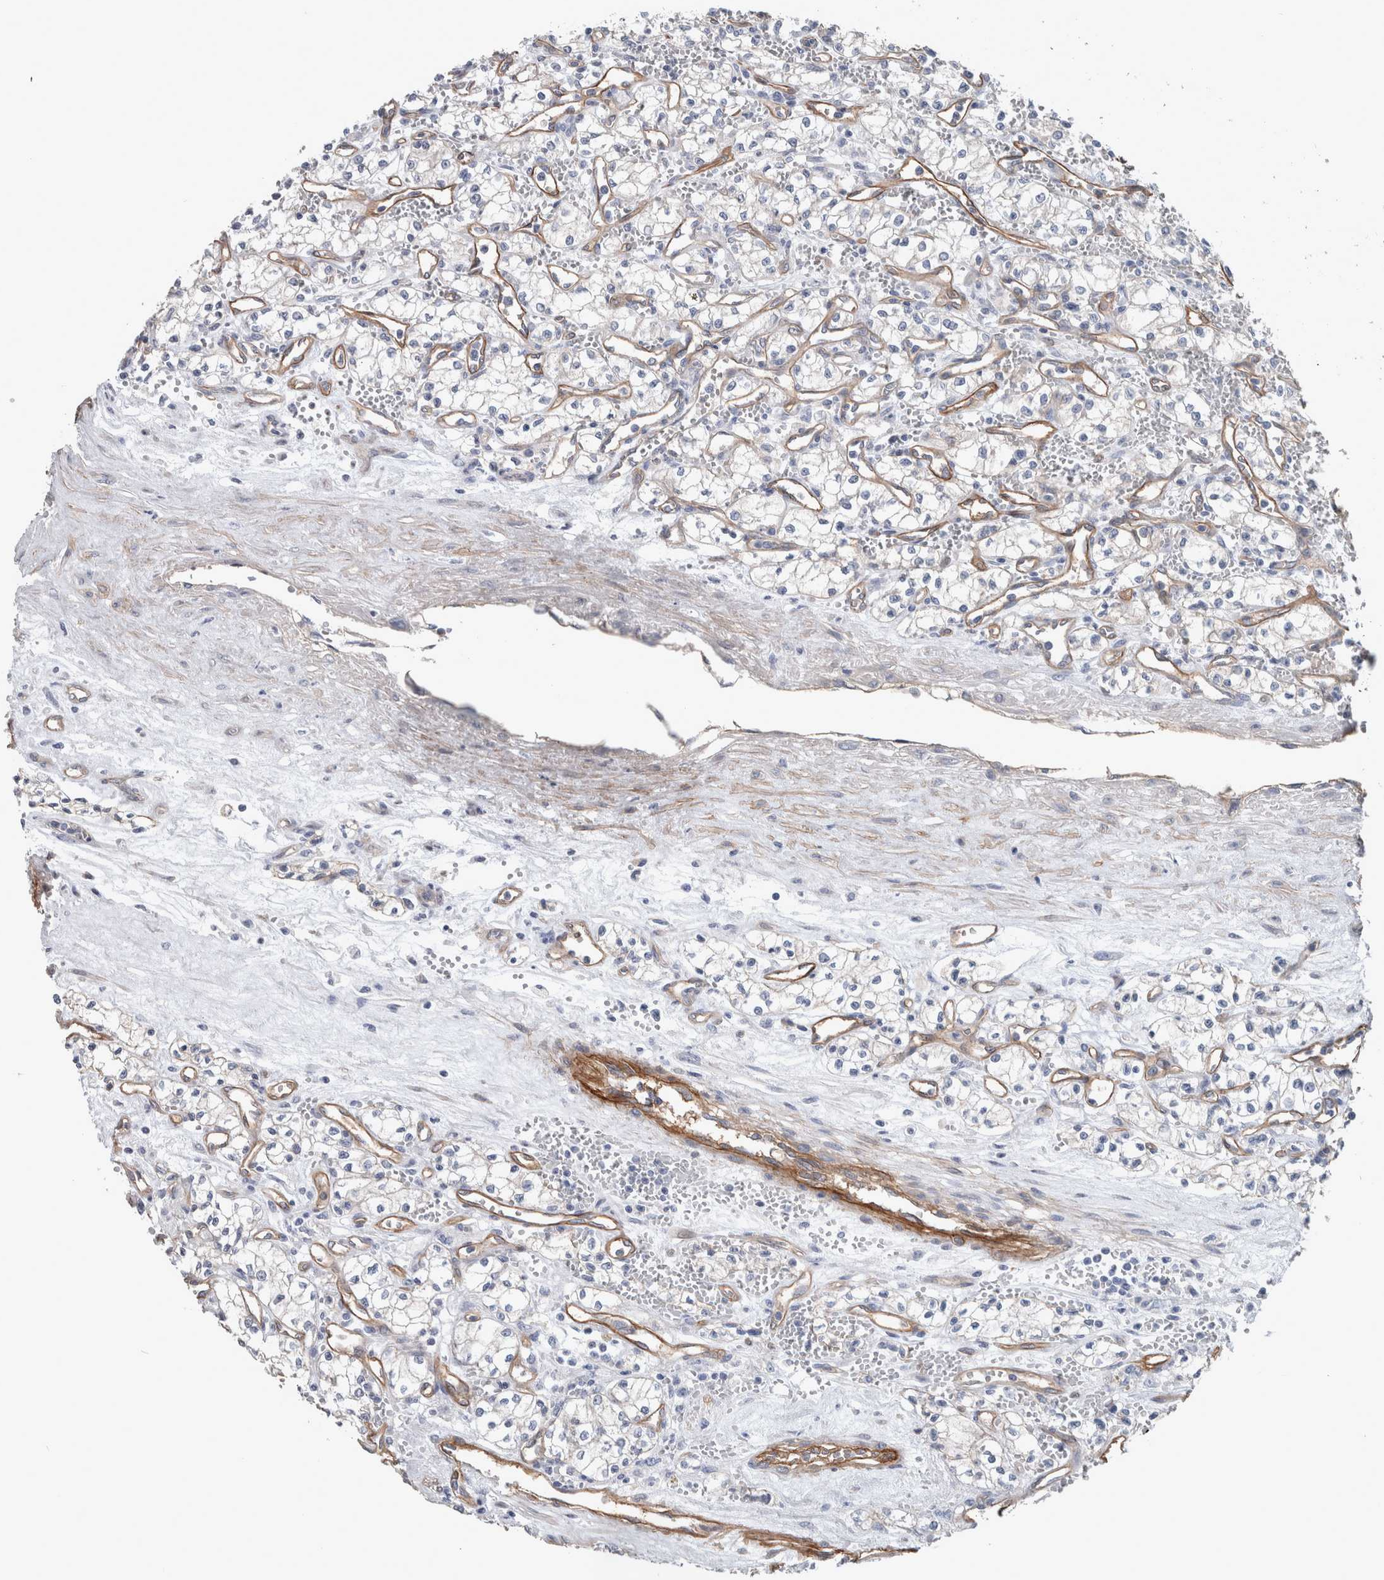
{"staining": {"intensity": "negative", "quantity": "none", "location": "none"}, "tissue": "renal cancer", "cell_type": "Tumor cells", "image_type": "cancer", "snomed": [{"axis": "morphology", "description": "Adenocarcinoma, NOS"}, {"axis": "topography", "description": "Kidney"}], "caption": "An image of renal adenocarcinoma stained for a protein displays no brown staining in tumor cells.", "gene": "BCAM", "patient": {"sex": "male", "age": 59}}